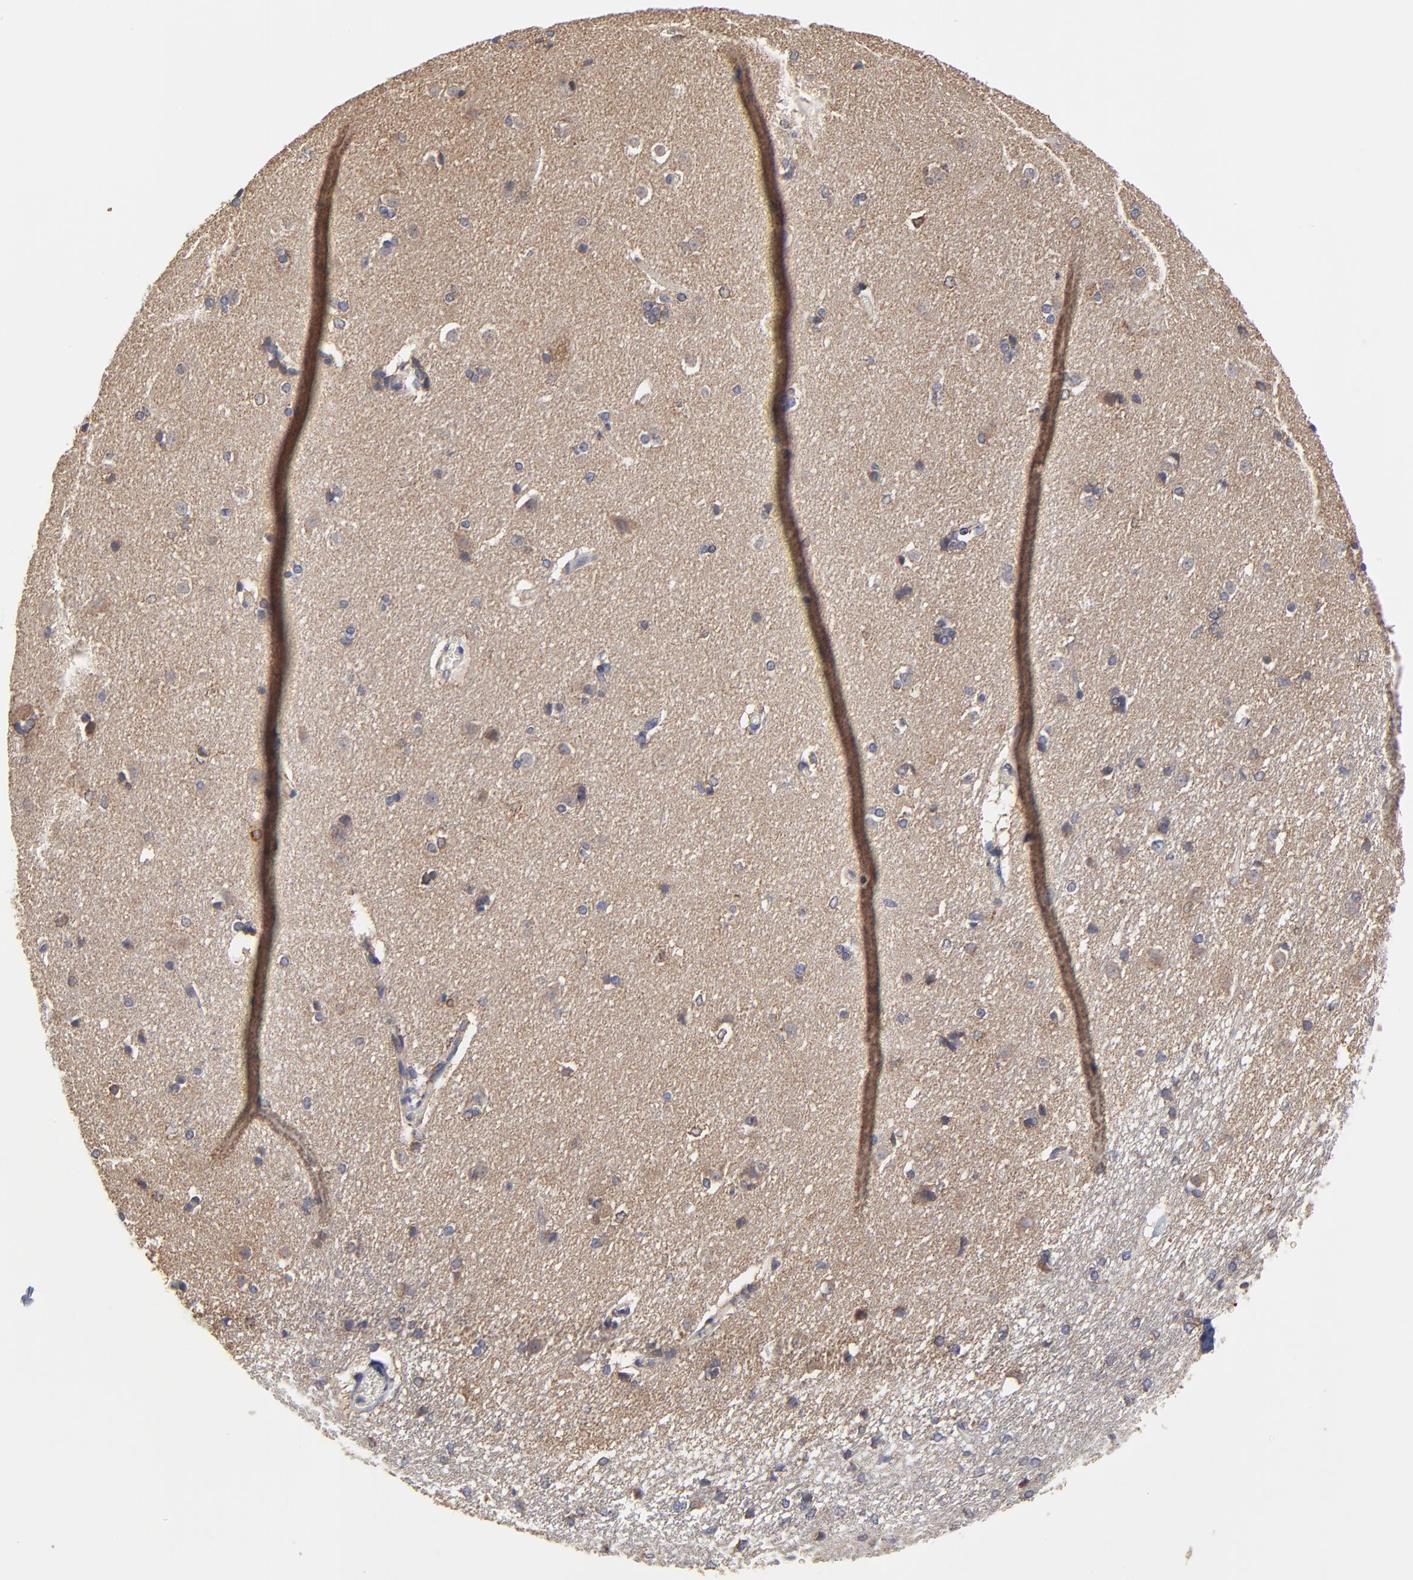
{"staining": {"intensity": "negative", "quantity": "none", "location": "none"}, "tissue": "caudate", "cell_type": "Glial cells", "image_type": "normal", "snomed": [{"axis": "morphology", "description": "Normal tissue, NOS"}, {"axis": "topography", "description": "Lateral ventricle wall"}], "caption": "Immunohistochemical staining of normal caudate exhibits no significant staining in glial cells. The staining was performed using DAB to visualize the protein expression in brown, while the nuclei were stained in blue with hematoxylin (Magnification: 20x).", "gene": "ZNF550", "patient": {"sex": "female", "age": 19}}